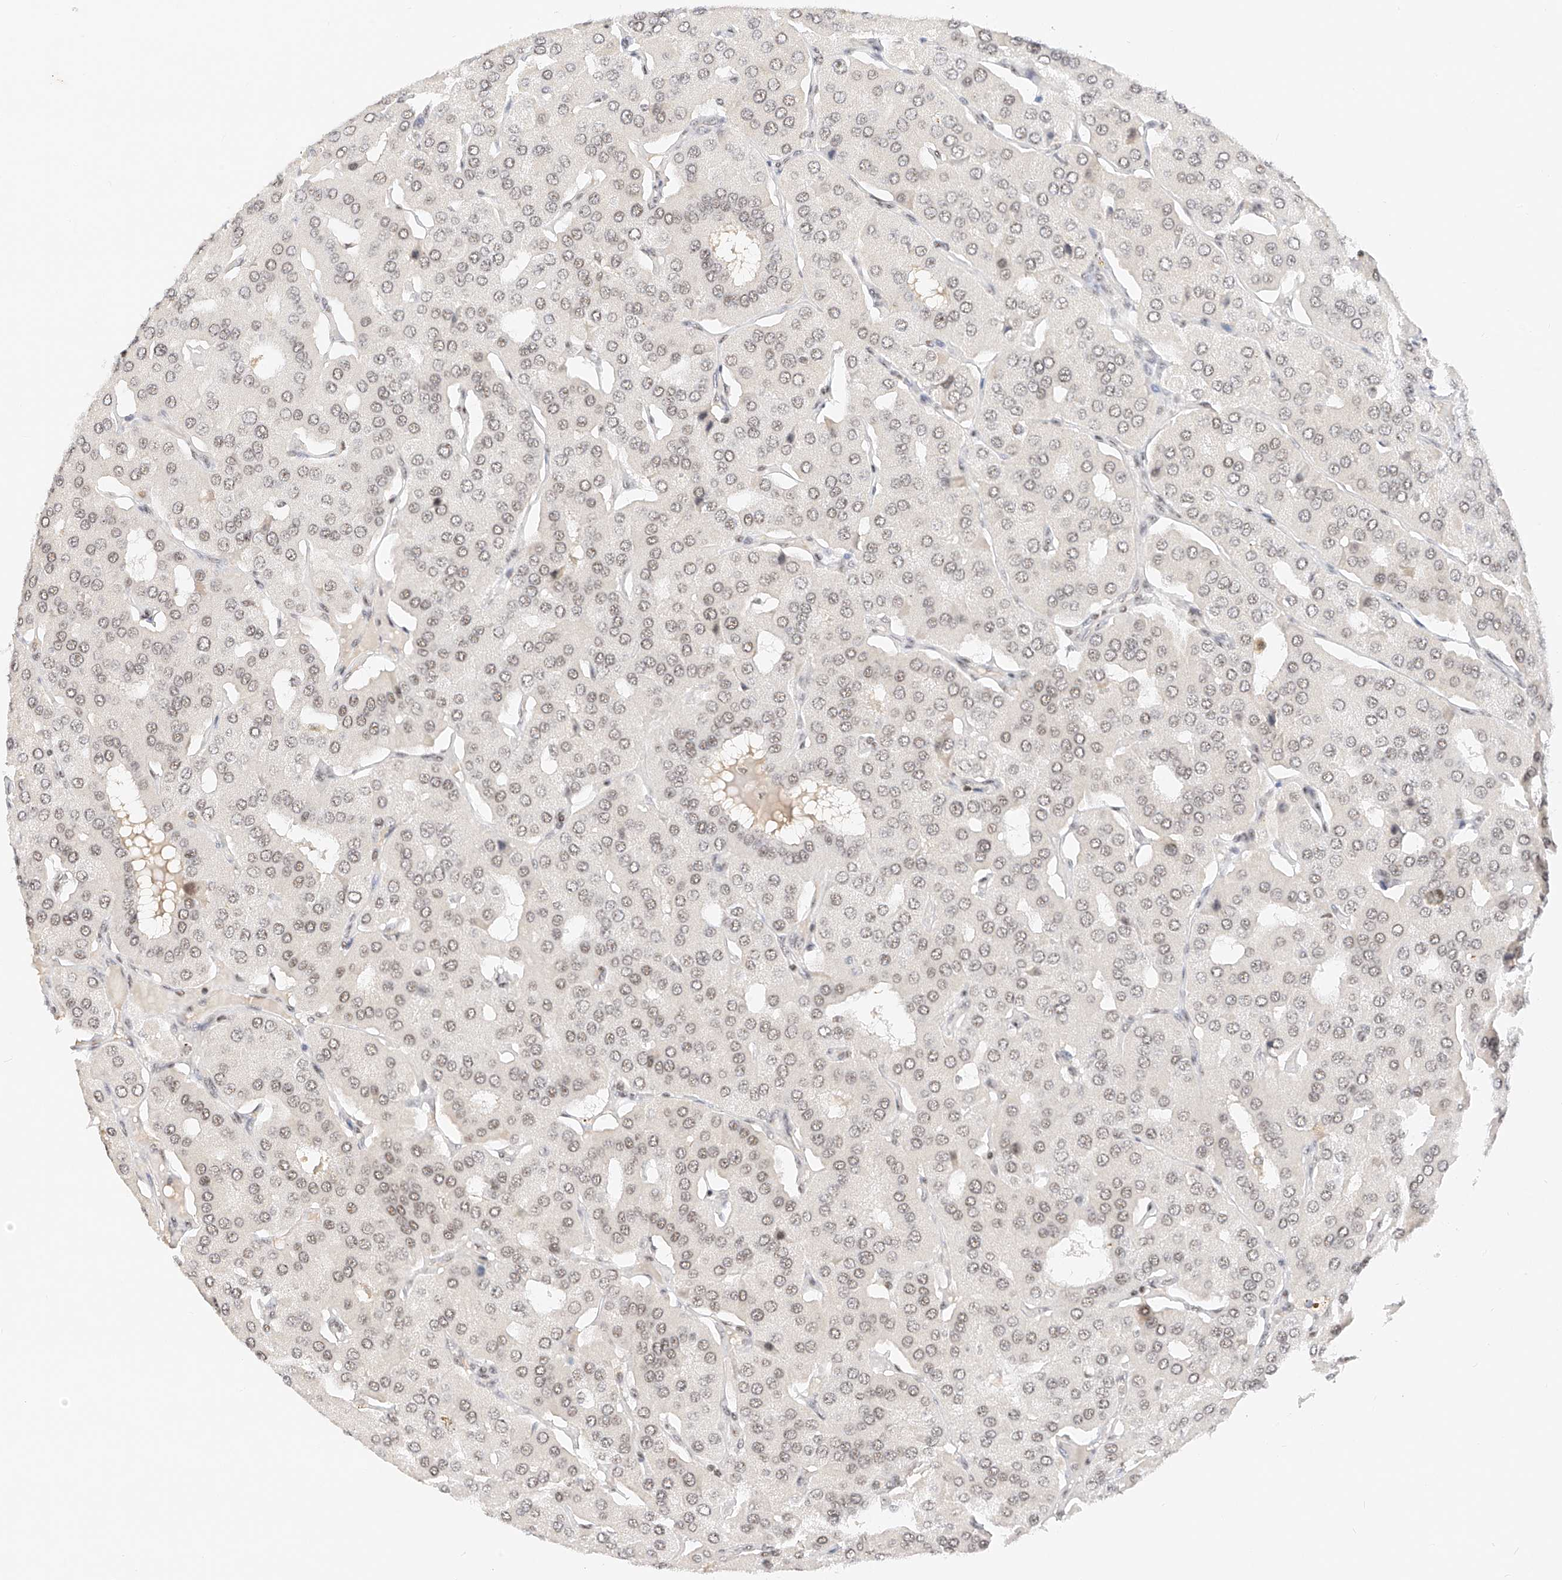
{"staining": {"intensity": "weak", "quantity": ">75%", "location": "nuclear"}, "tissue": "parathyroid gland", "cell_type": "Glandular cells", "image_type": "normal", "snomed": [{"axis": "morphology", "description": "Normal tissue, NOS"}, {"axis": "morphology", "description": "Adenoma, NOS"}, {"axis": "topography", "description": "Parathyroid gland"}], "caption": "Weak nuclear expression for a protein is present in about >75% of glandular cells of normal parathyroid gland using immunohistochemistry.", "gene": "NRF1", "patient": {"sex": "female", "age": 86}}